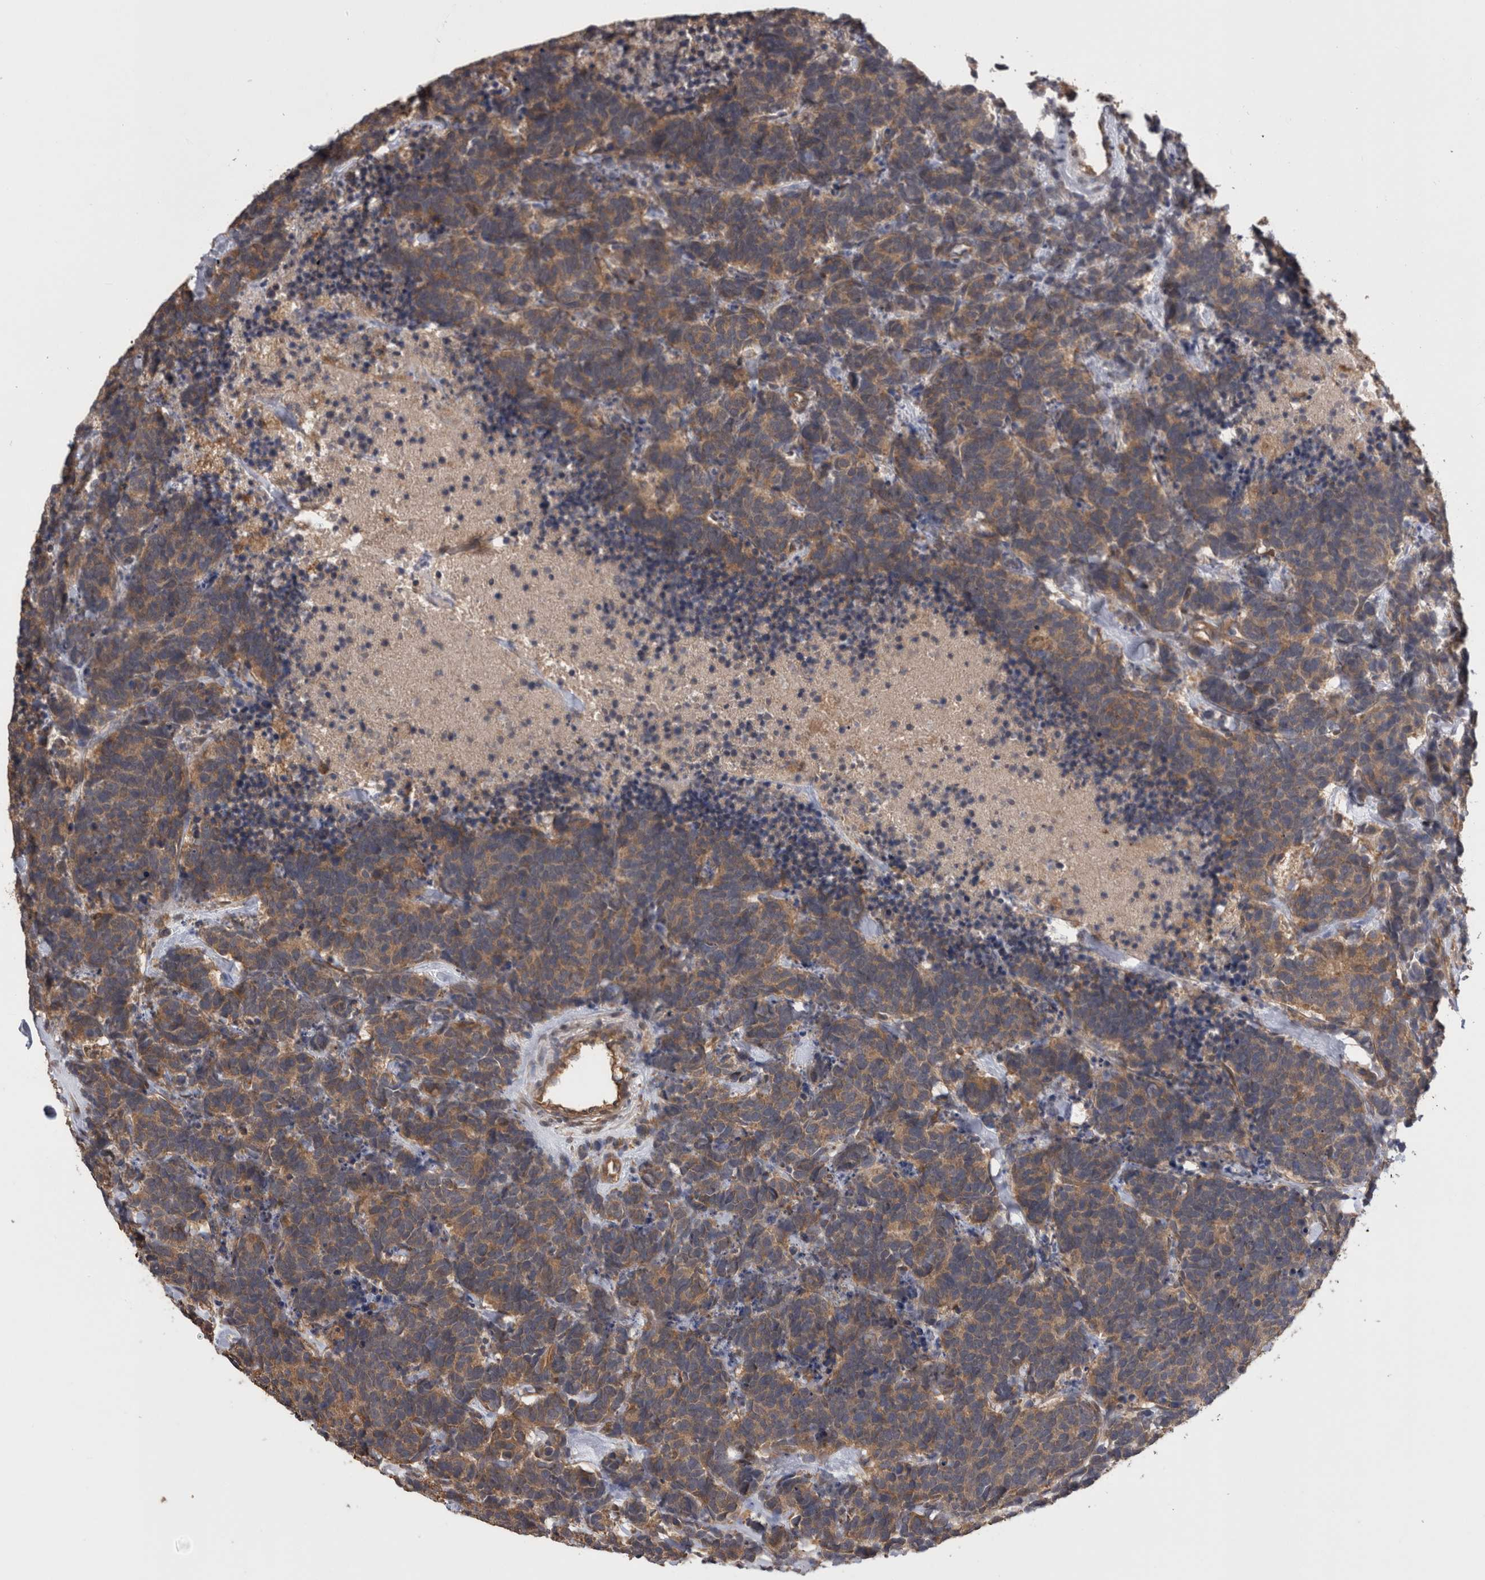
{"staining": {"intensity": "weak", "quantity": ">75%", "location": "cytoplasmic/membranous"}, "tissue": "carcinoid", "cell_type": "Tumor cells", "image_type": "cancer", "snomed": [{"axis": "morphology", "description": "Carcinoma, NOS"}, {"axis": "morphology", "description": "Carcinoid, malignant, NOS"}, {"axis": "topography", "description": "Urinary bladder"}], "caption": "The photomicrograph reveals immunohistochemical staining of carcinoma. There is weak cytoplasmic/membranous positivity is seen in about >75% of tumor cells. The protein is shown in brown color, while the nuclei are stained blue.", "gene": "TMED7", "patient": {"sex": "male", "age": 57}}